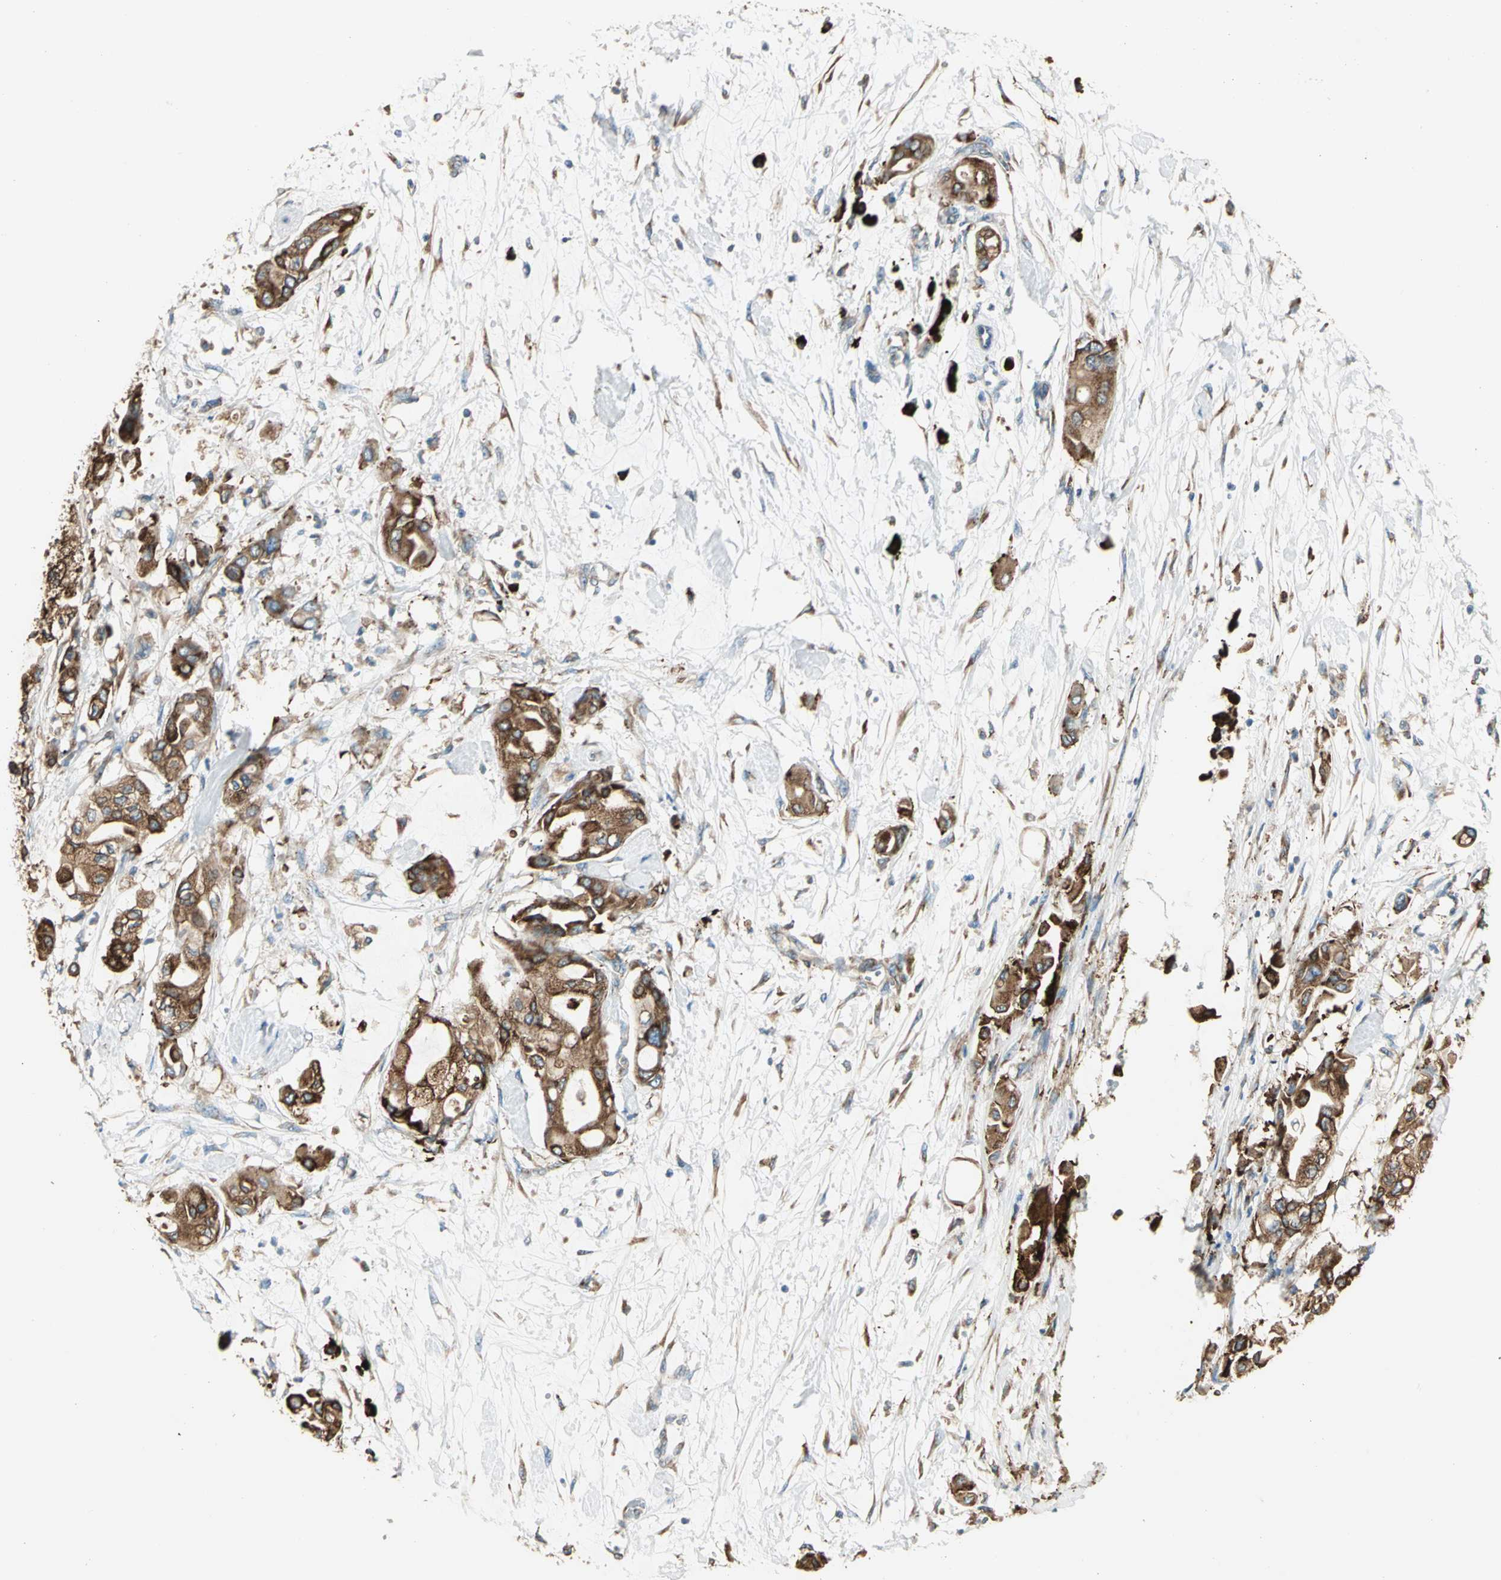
{"staining": {"intensity": "strong", "quantity": ">75%", "location": "cytoplasmic/membranous"}, "tissue": "pancreatic cancer", "cell_type": "Tumor cells", "image_type": "cancer", "snomed": [{"axis": "morphology", "description": "Adenocarcinoma, NOS"}, {"axis": "morphology", "description": "Adenocarcinoma, metastatic, NOS"}, {"axis": "topography", "description": "Lymph node"}, {"axis": "topography", "description": "Pancreas"}, {"axis": "topography", "description": "Duodenum"}], "caption": "Tumor cells exhibit strong cytoplasmic/membranous positivity in approximately >75% of cells in metastatic adenocarcinoma (pancreatic).", "gene": "PDIA4", "patient": {"sex": "female", "age": 64}}